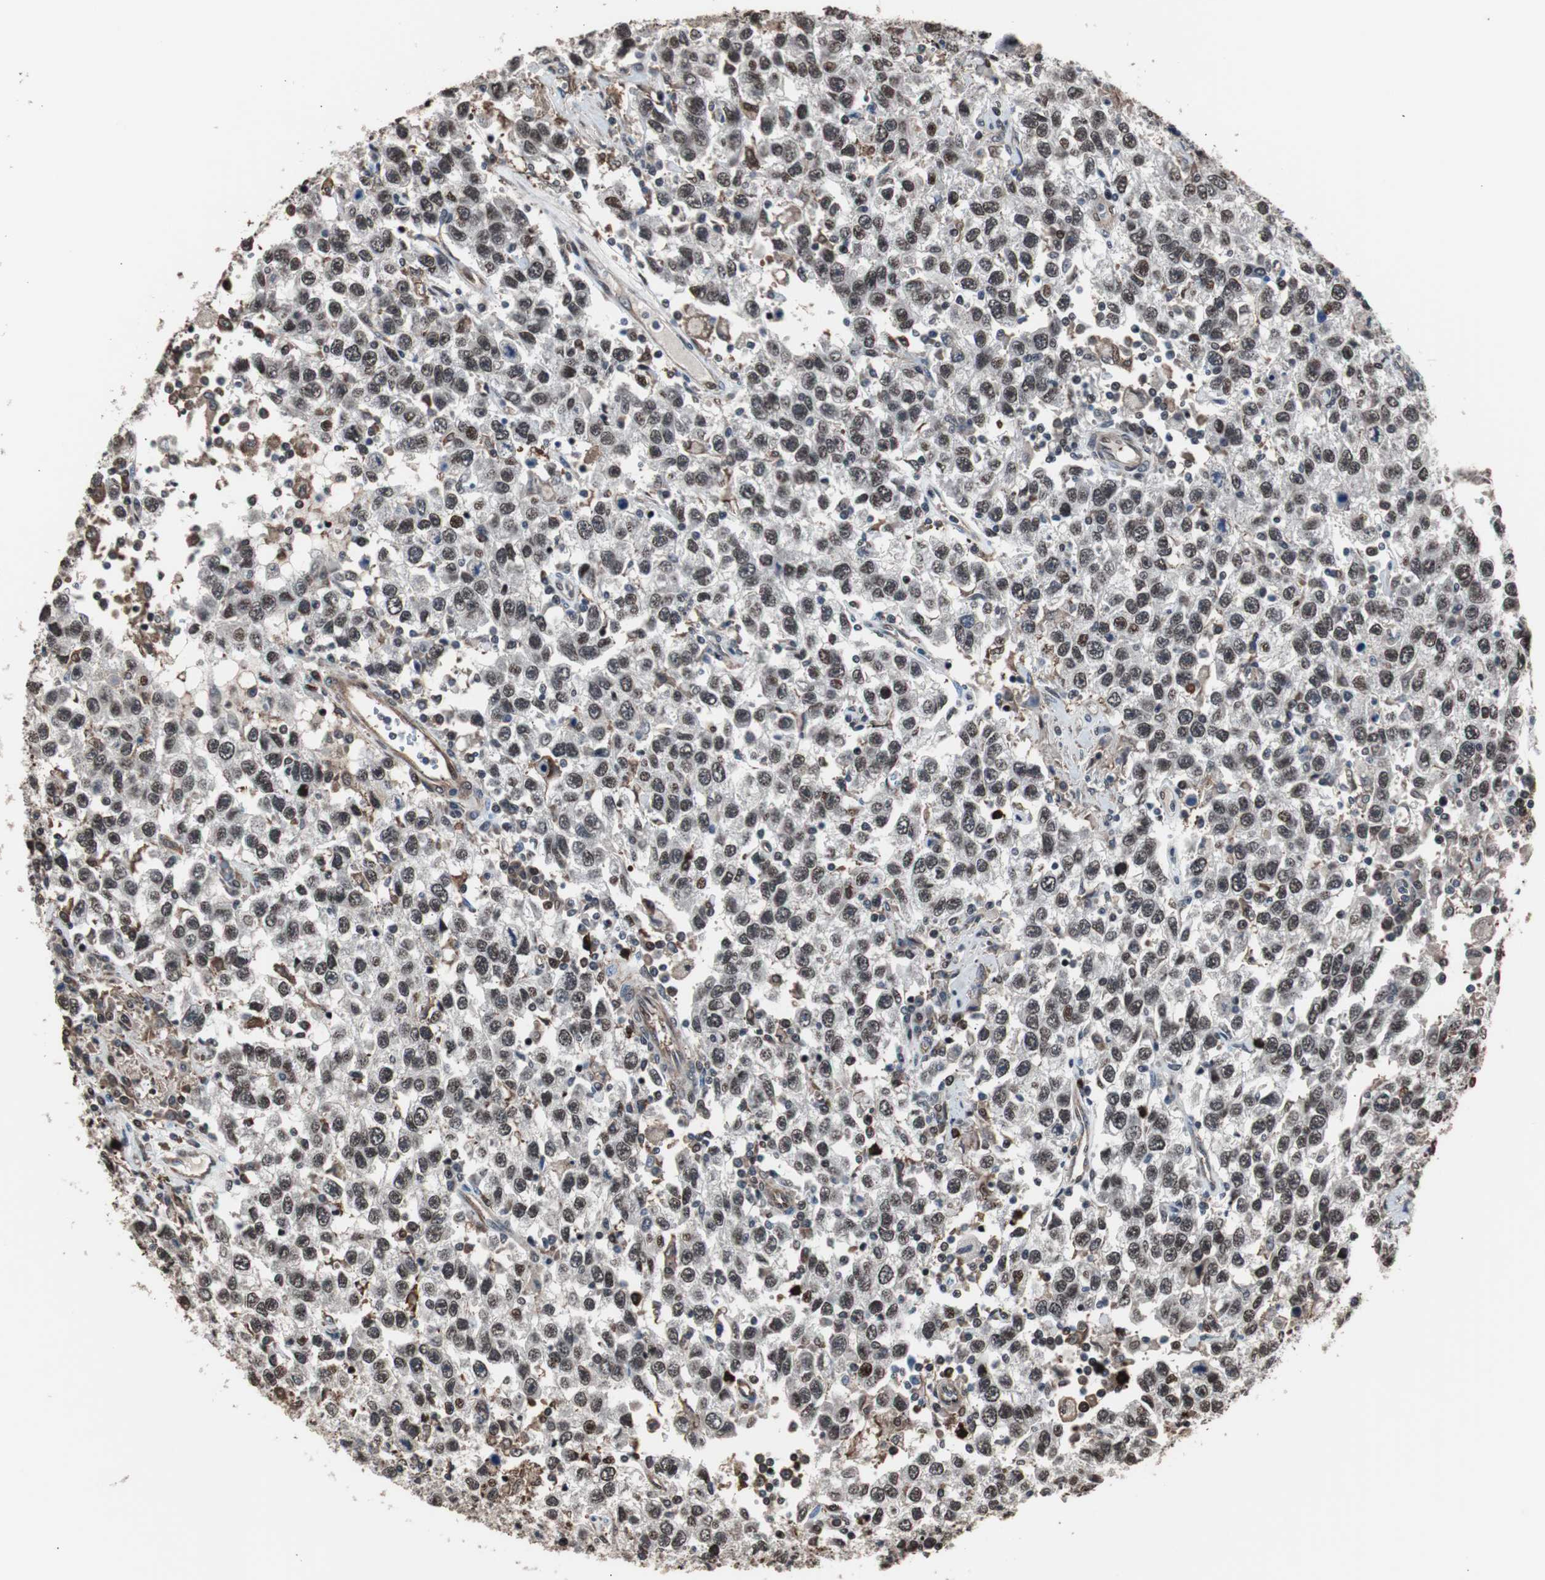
{"staining": {"intensity": "moderate", "quantity": "25%-75%", "location": "nuclear"}, "tissue": "testis cancer", "cell_type": "Tumor cells", "image_type": "cancer", "snomed": [{"axis": "morphology", "description": "Seminoma, NOS"}, {"axis": "topography", "description": "Testis"}], "caption": "Immunohistochemical staining of human testis cancer demonstrates medium levels of moderate nuclear protein staining in about 25%-75% of tumor cells.", "gene": "POGZ", "patient": {"sex": "male", "age": 41}}